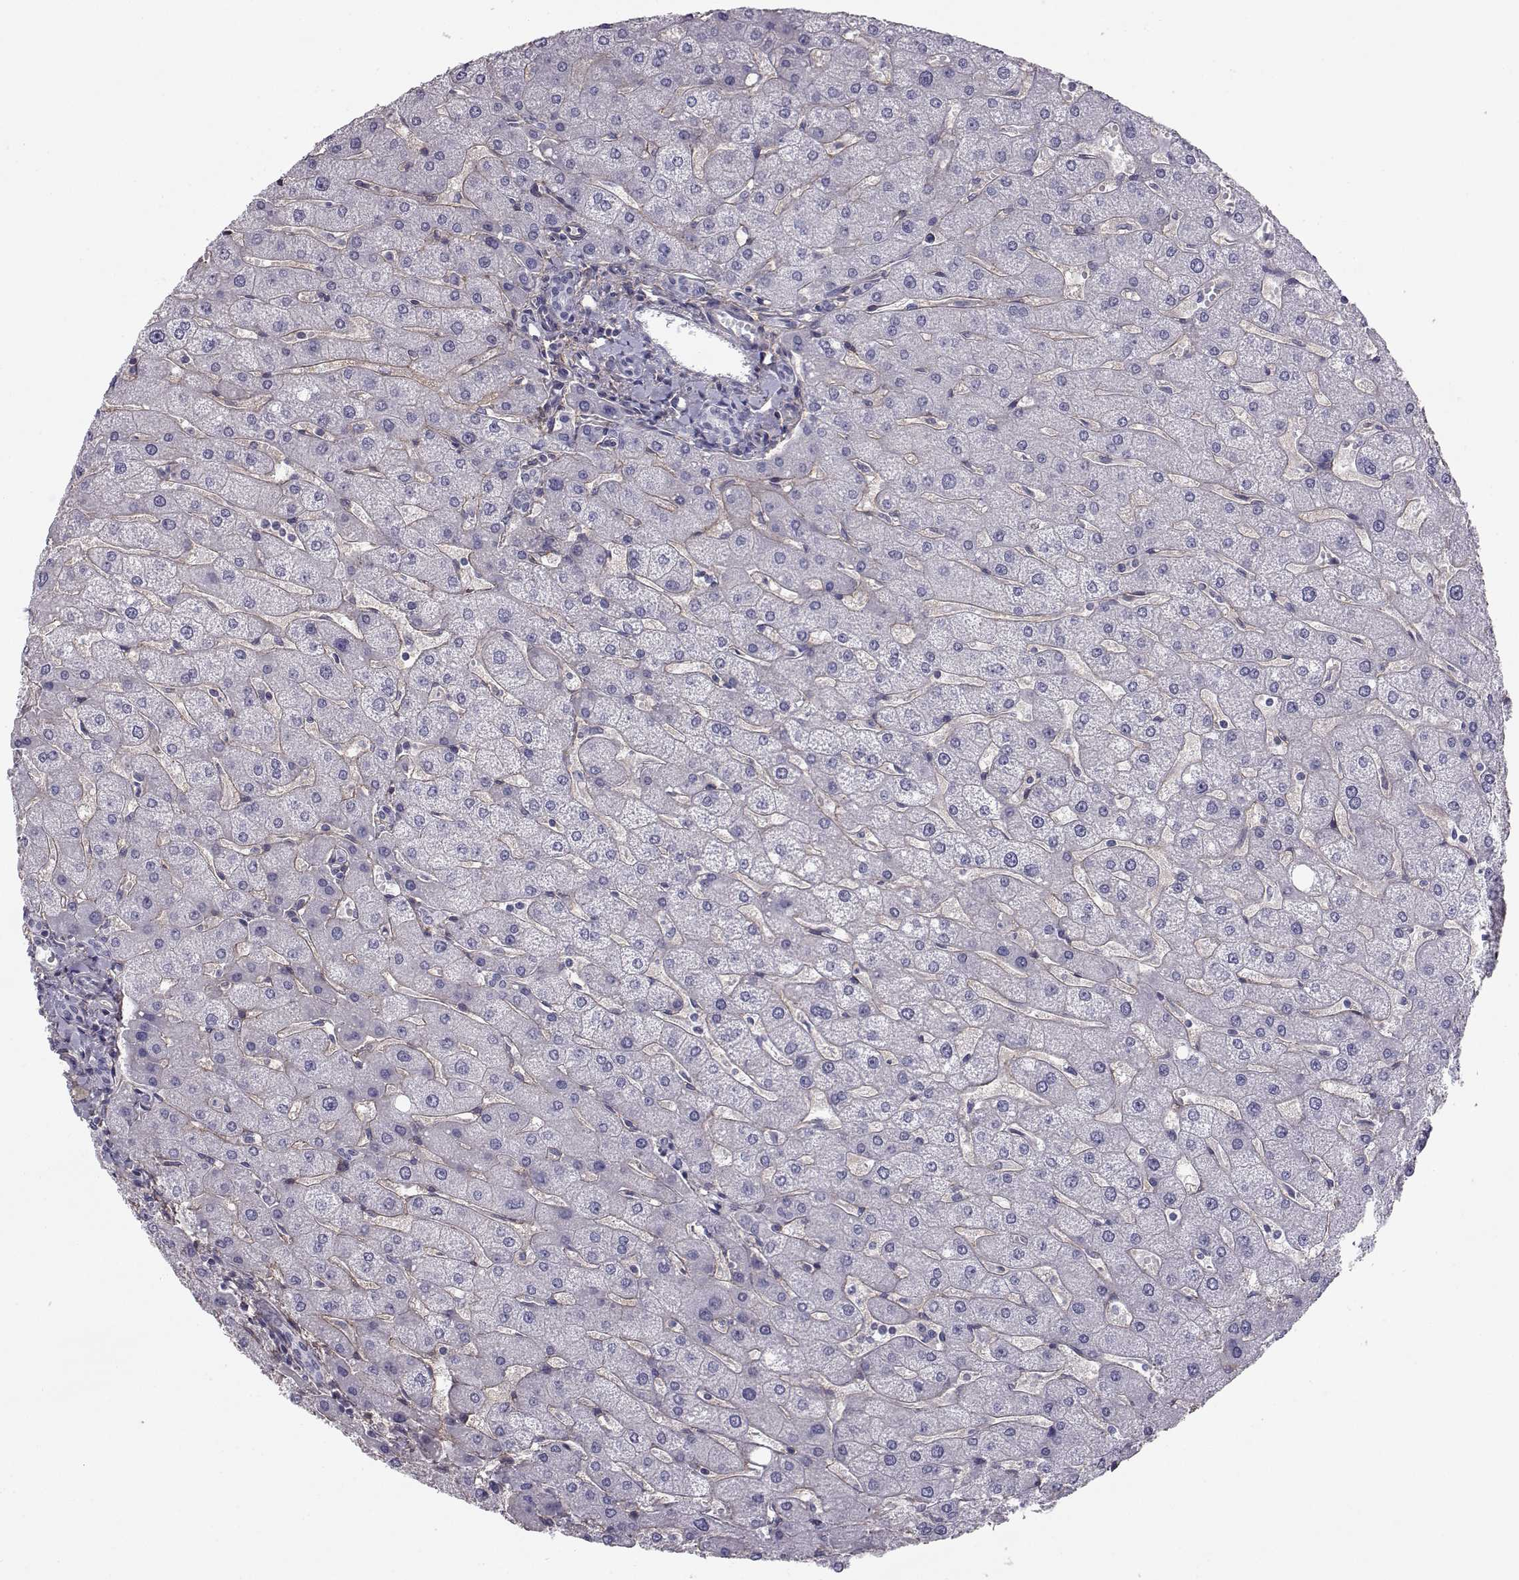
{"staining": {"intensity": "negative", "quantity": "none", "location": "none"}, "tissue": "liver", "cell_type": "Cholangiocytes", "image_type": "normal", "snomed": [{"axis": "morphology", "description": "Normal tissue, NOS"}, {"axis": "topography", "description": "Liver"}], "caption": "IHC photomicrograph of benign liver: human liver stained with DAB (3,3'-diaminobenzidine) reveals no significant protein expression in cholangiocytes. (DAB immunohistochemistry with hematoxylin counter stain).", "gene": "SPDYE4", "patient": {"sex": "male", "age": 67}}